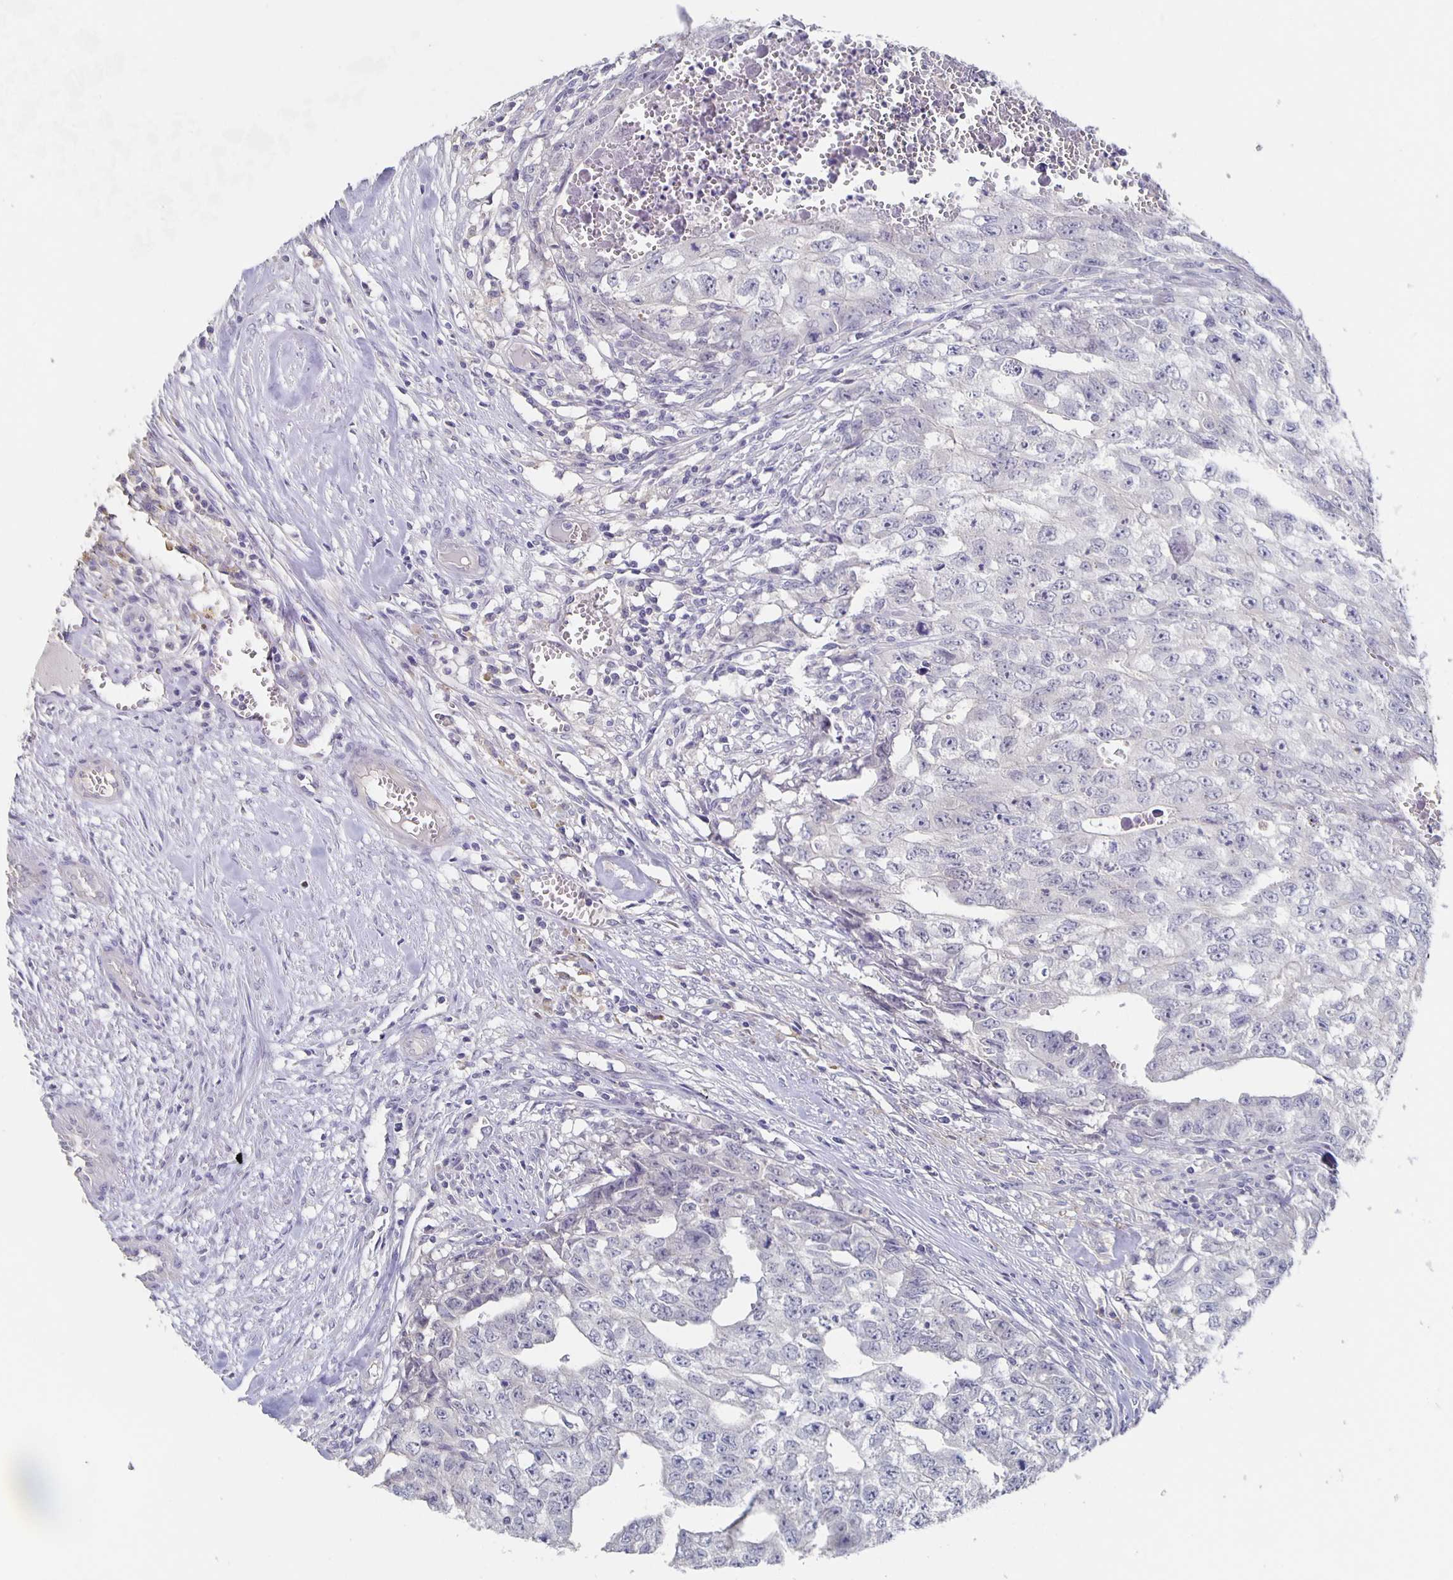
{"staining": {"intensity": "negative", "quantity": "none", "location": "none"}, "tissue": "testis cancer", "cell_type": "Tumor cells", "image_type": "cancer", "snomed": [{"axis": "morphology", "description": "Carcinoma, Embryonal, NOS"}, {"axis": "morphology", "description": "Teratoma, malignant, NOS"}, {"axis": "topography", "description": "Testis"}], "caption": "DAB (3,3'-diaminobenzidine) immunohistochemical staining of testis cancer exhibits no significant positivity in tumor cells.", "gene": "CACNA2D2", "patient": {"sex": "male", "age": 24}}